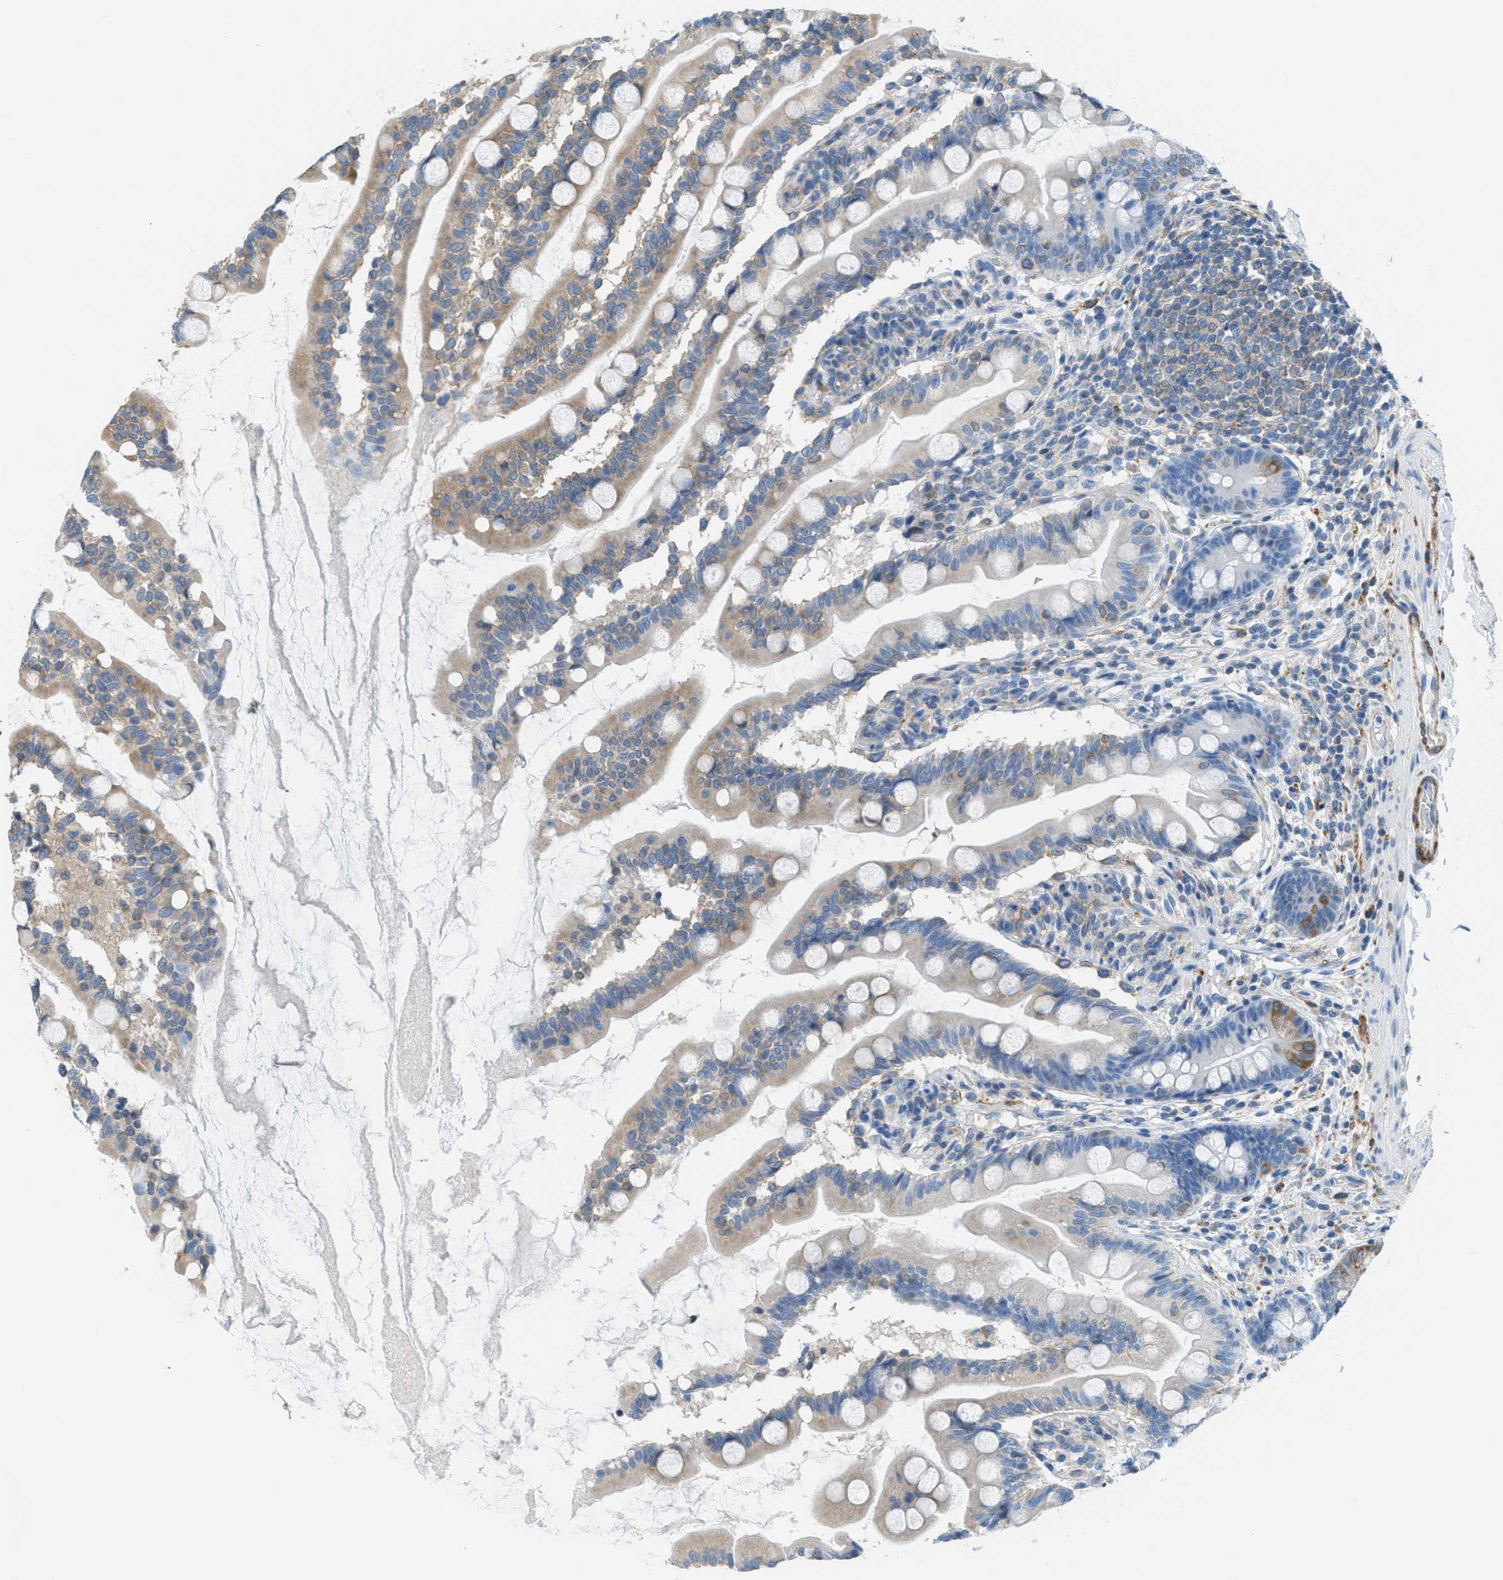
{"staining": {"intensity": "moderate", "quantity": "<25%", "location": "cytoplasmic/membranous"}, "tissue": "small intestine", "cell_type": "Glandular cells", "image_type": "normal", "snomed": [{"axis": "morphology", "description": "Normal tissue, NOS"}, {"axis": "topography", "description": "Small intestine"}], "caption": "Moderate cytoplasmic/membranous expression for a protein is seen in about <25% of glandular cells of benign small intestine using immunohistochemistry (IHC).", "gene": "MAPRE2", "patient": {"sex": "female", "age": 56}}